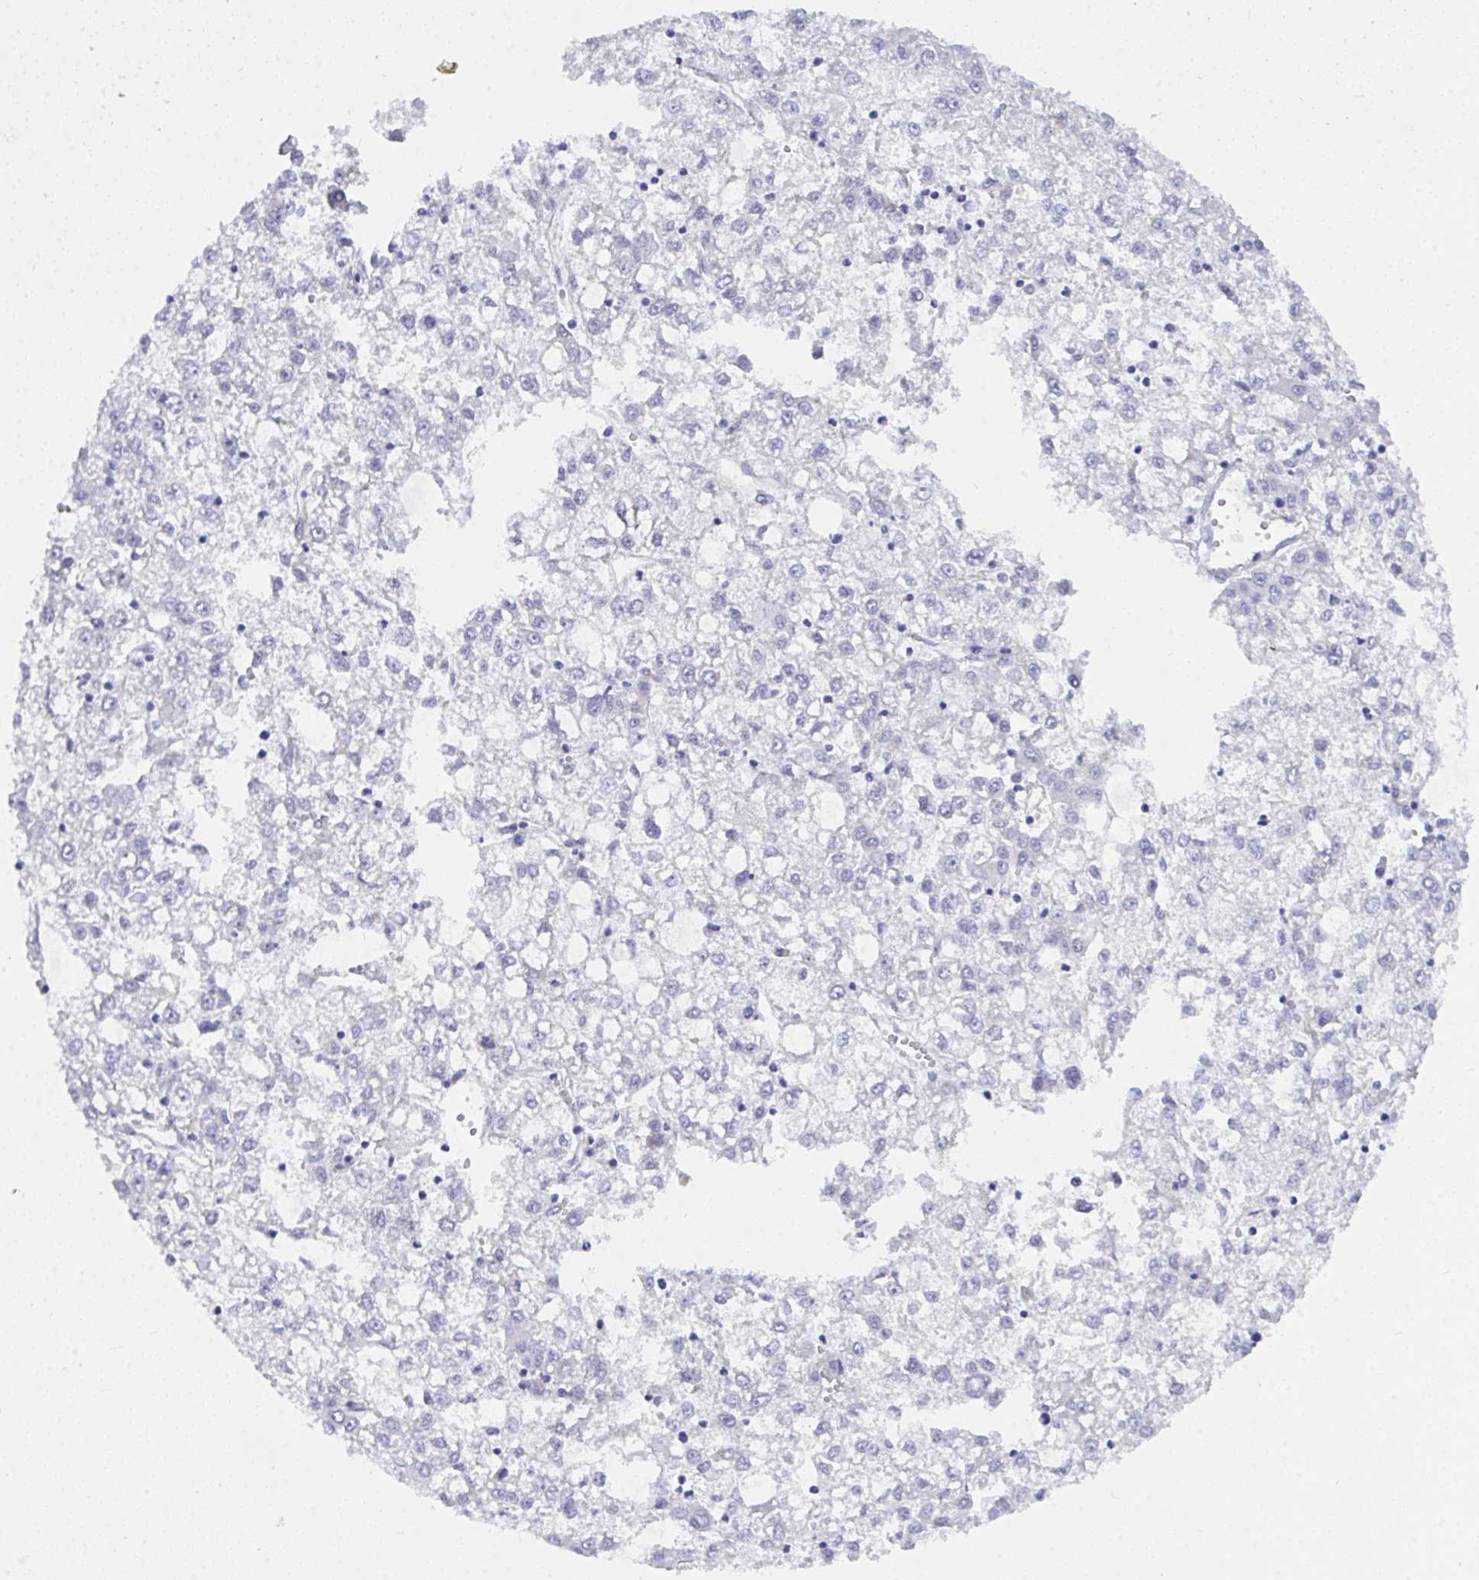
{"staining": {"intensity": "negative", "quantity": "none", "location": "none"}, "tissue": "liver cancer", "cell_type": "Tumor cells", "image_type": "cancer", "snomed": [{"axis": "morphology", "description": "Carcinoma, Hepatocellular, NOS"}, {"axis": "topography", "description": "Liver"}], "caption": "Tumor cells show no significant protein positivity in liver cancer.", "gene": "GAB1", "patient": {"sex": "male", "age": 40}}